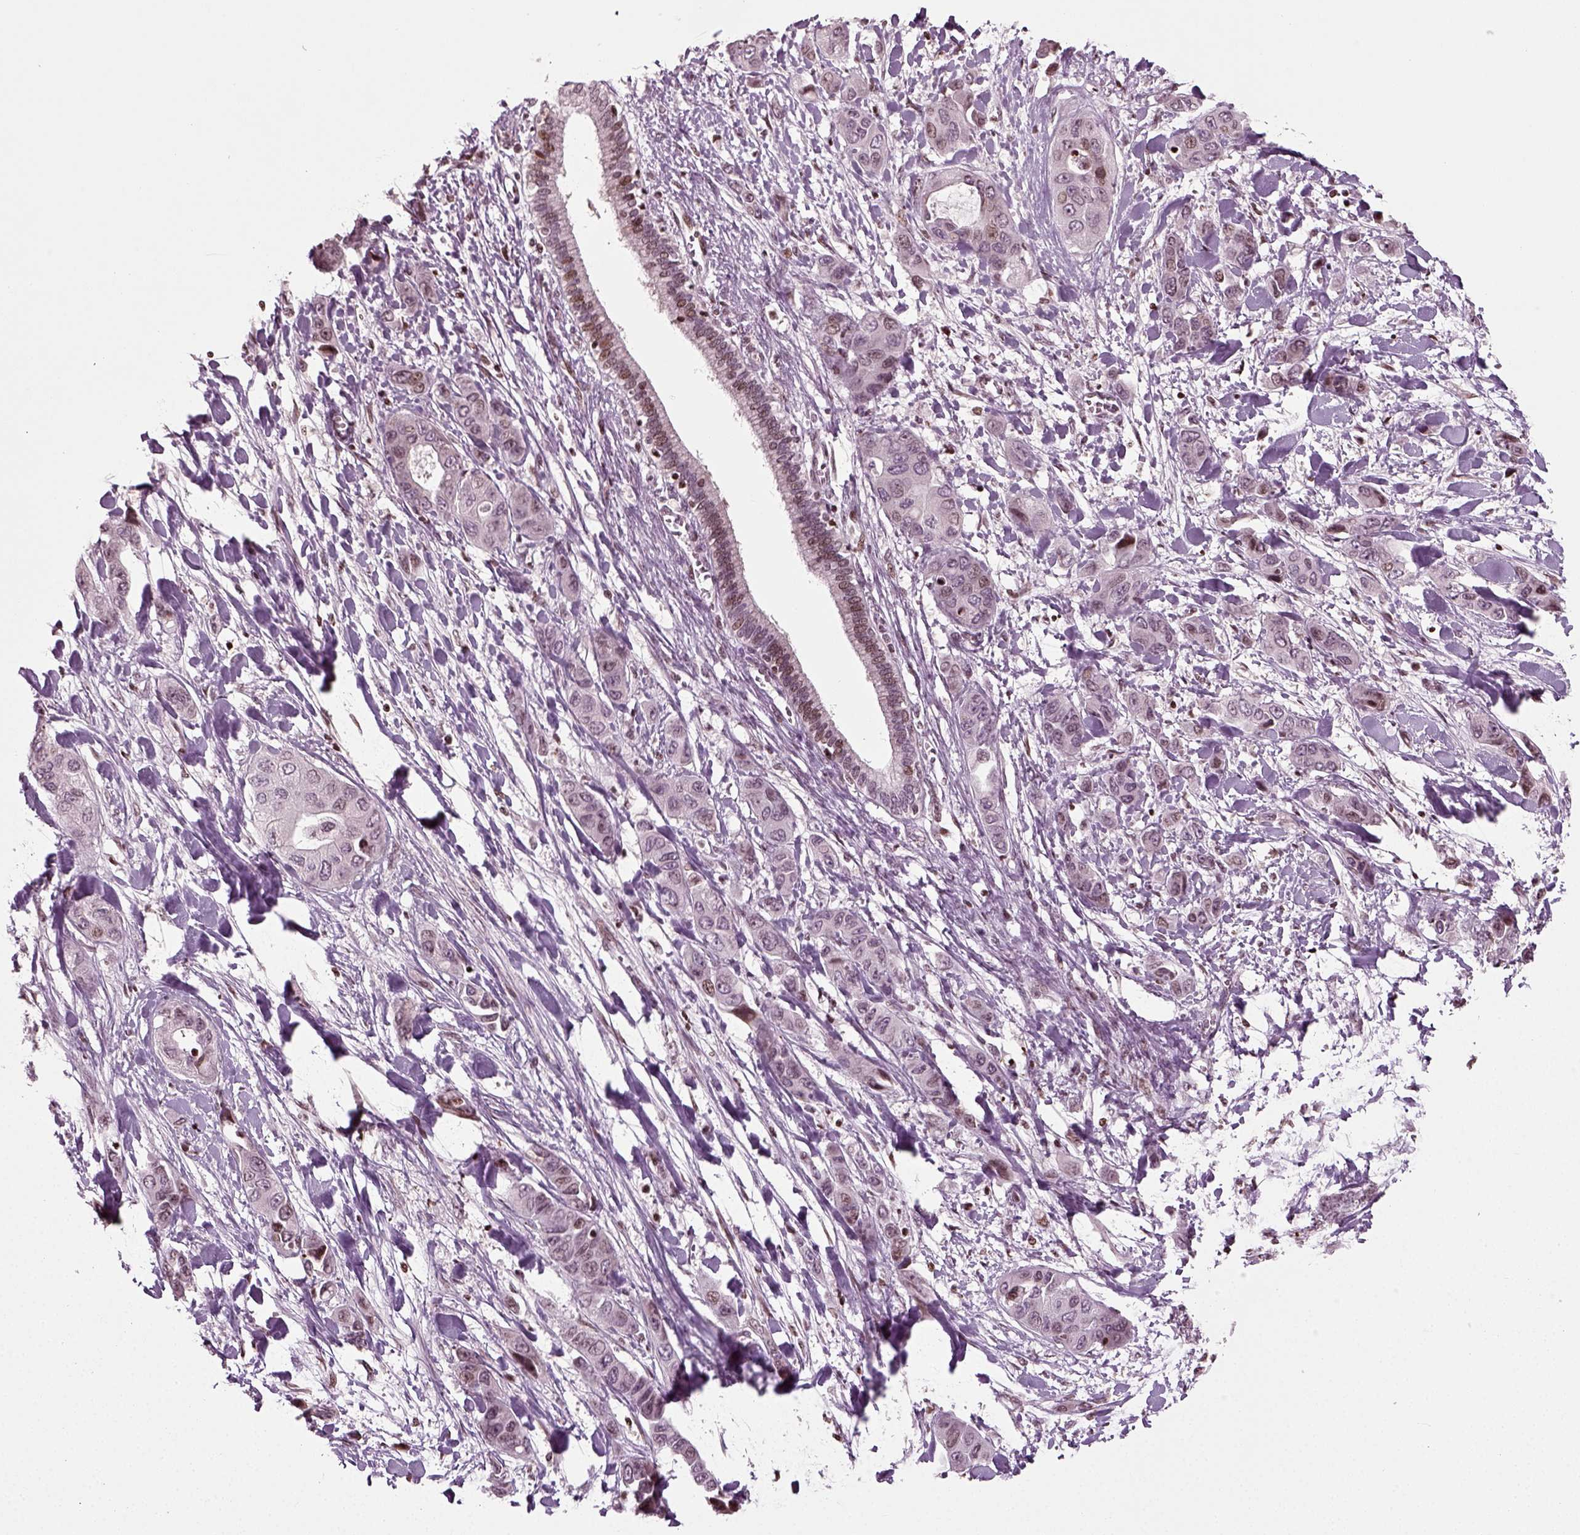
{"staining": {"intensity": "moderate", "quantity": "<25%", "location": "nuclear"}, "tissue": "liver cancer", "cell_type": "Tumor cells", "image_type": "cancer", "snomed": [{"axis": "morphology", "description": "Cholangiocarcinoma"}, {"axis": "topography", "description": "Liver"}], "caption": "Protein staining demonstrates moderate nuclear staining in approximately <25% of tumor cells in liver cancer (cholangiocarcinoma).", "gene": "HEYL", "patient": {"sex": "female", "age": 52}}